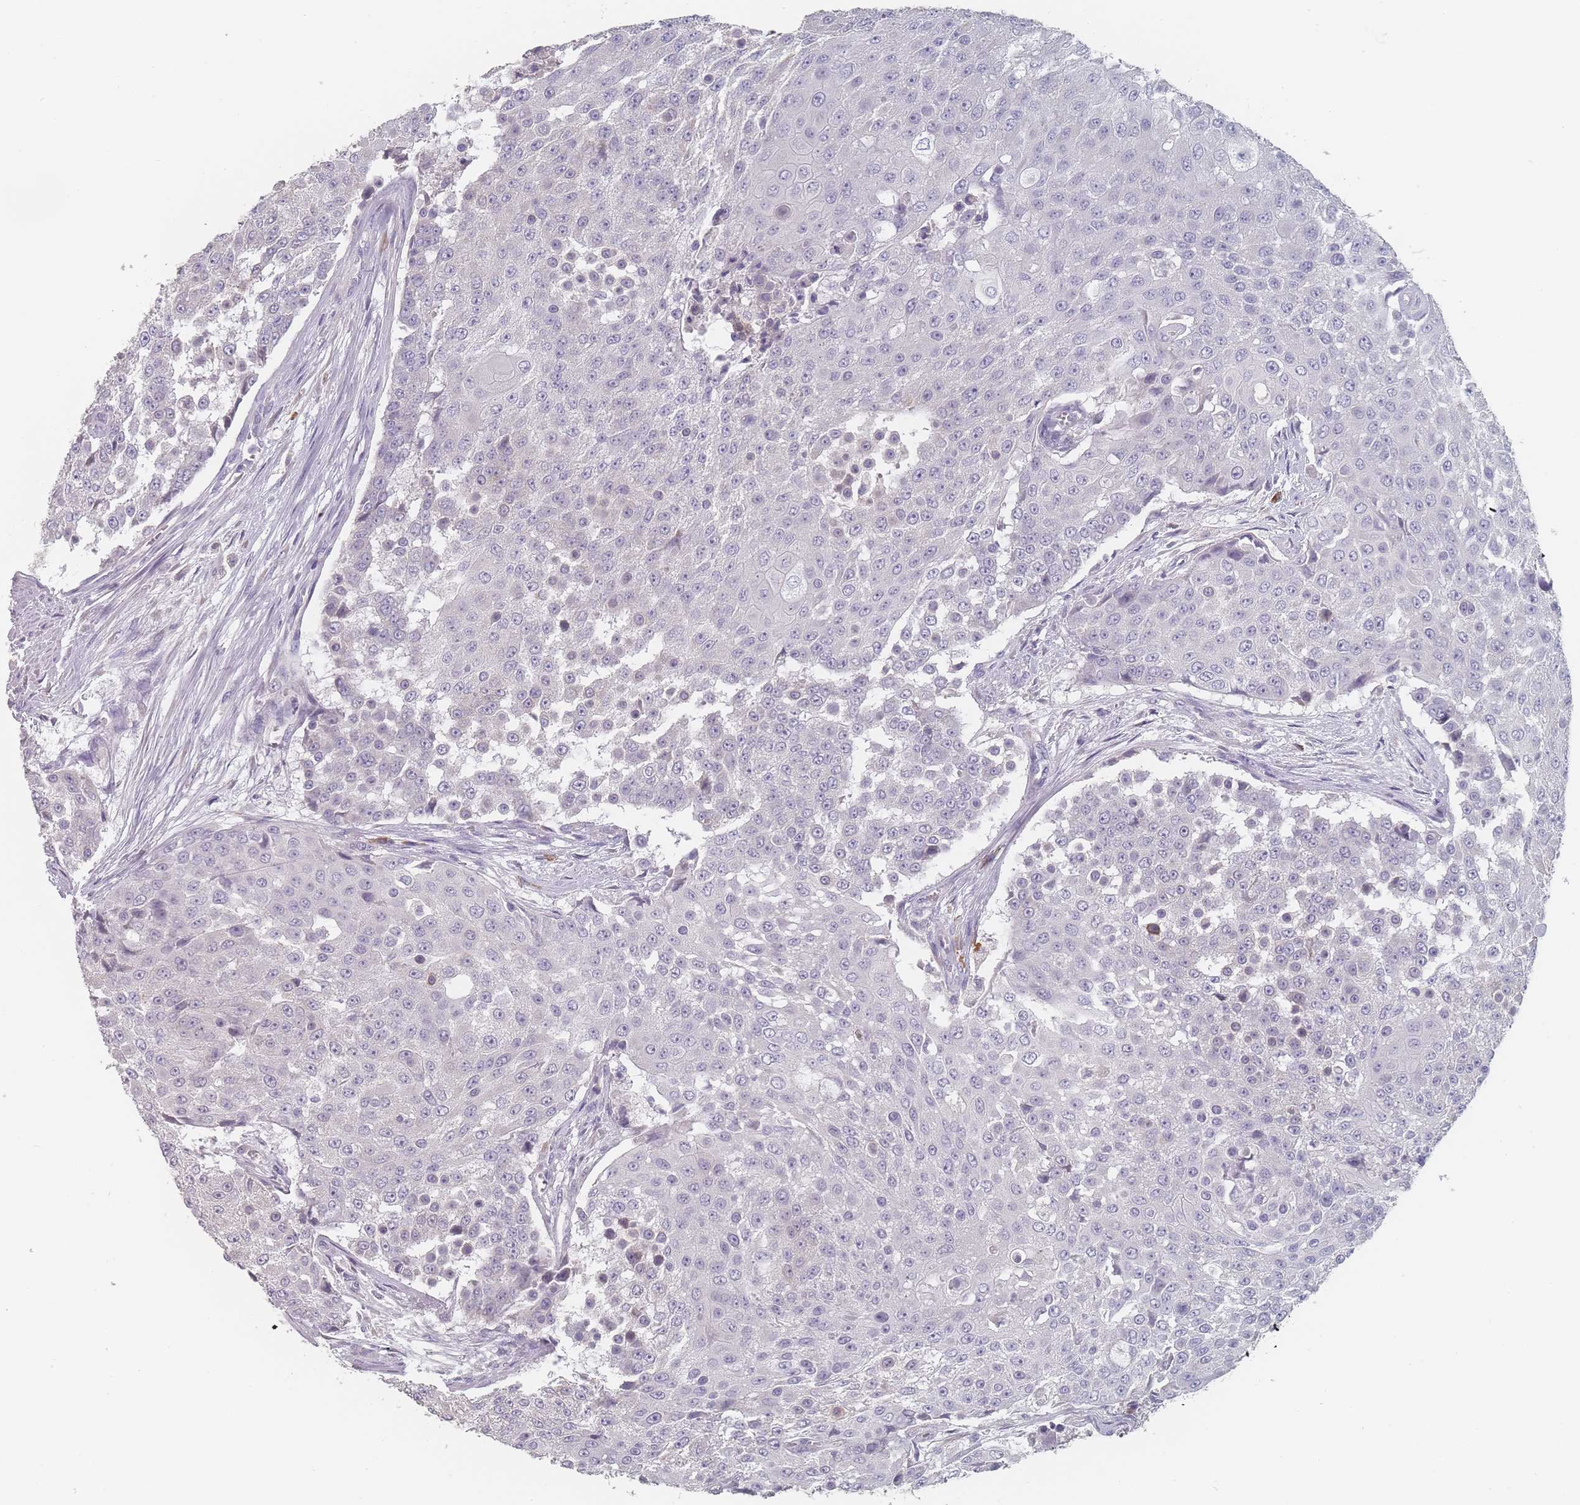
{"staining": {"intensity": "negative", "quantity": "none", "location": "none"}, "tissue": "urothelial cancer", "cell_type": "Tumor cells", "image_type": "cancer", "snomed": [{"axis": "morphology", "description": "Urothelial carcinoma, High grade"}, {"axis": "topography", "description": "Urinary bladder"}], "caption": "Human urothelial carcinoma (high-grade) stained for a protein using IHC shows no positivity in tumor cells.", "gene": "SLC35E4", "patient": {"sex": "female", "age": 63}}